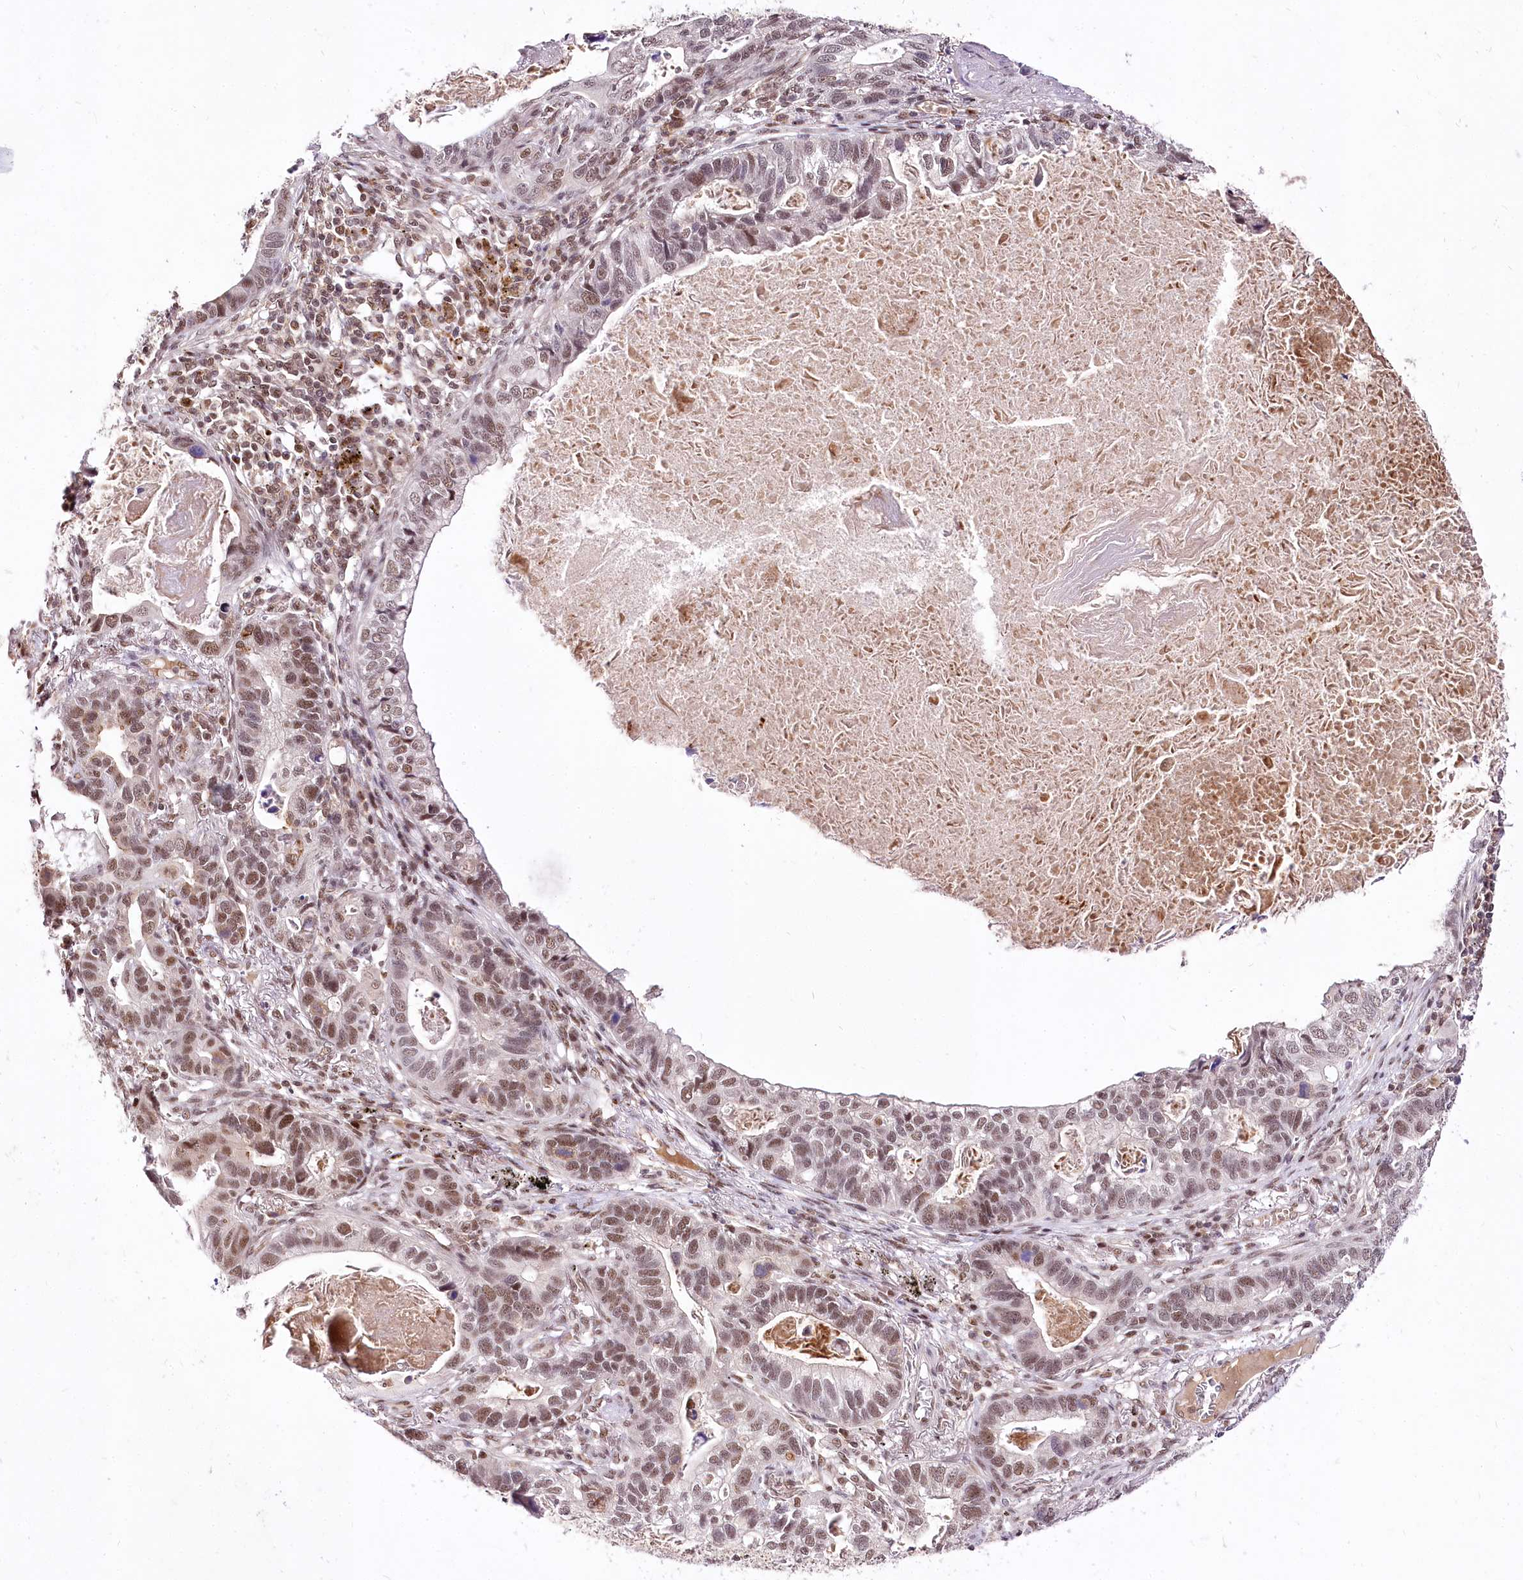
{"staining": {"intensity": "moderate", "quantity": ">75%", "location": "nuclear"}, "tissue": "lung cancer", "cell_type": "Tumor cells", "image_type": "cancer", "snomed": [{"axis": "morphology", "description": "Adenocarcinoma, NOS"}, {"axis": "topography", "description": "Lung"}], "caption": "Protein staining of lung adenocarcinoma tissue displays moderate nuclear expression in about >75% of tumor cells.", "gene": "POLA2", "patient": {"sex": "male", "age": 67}}